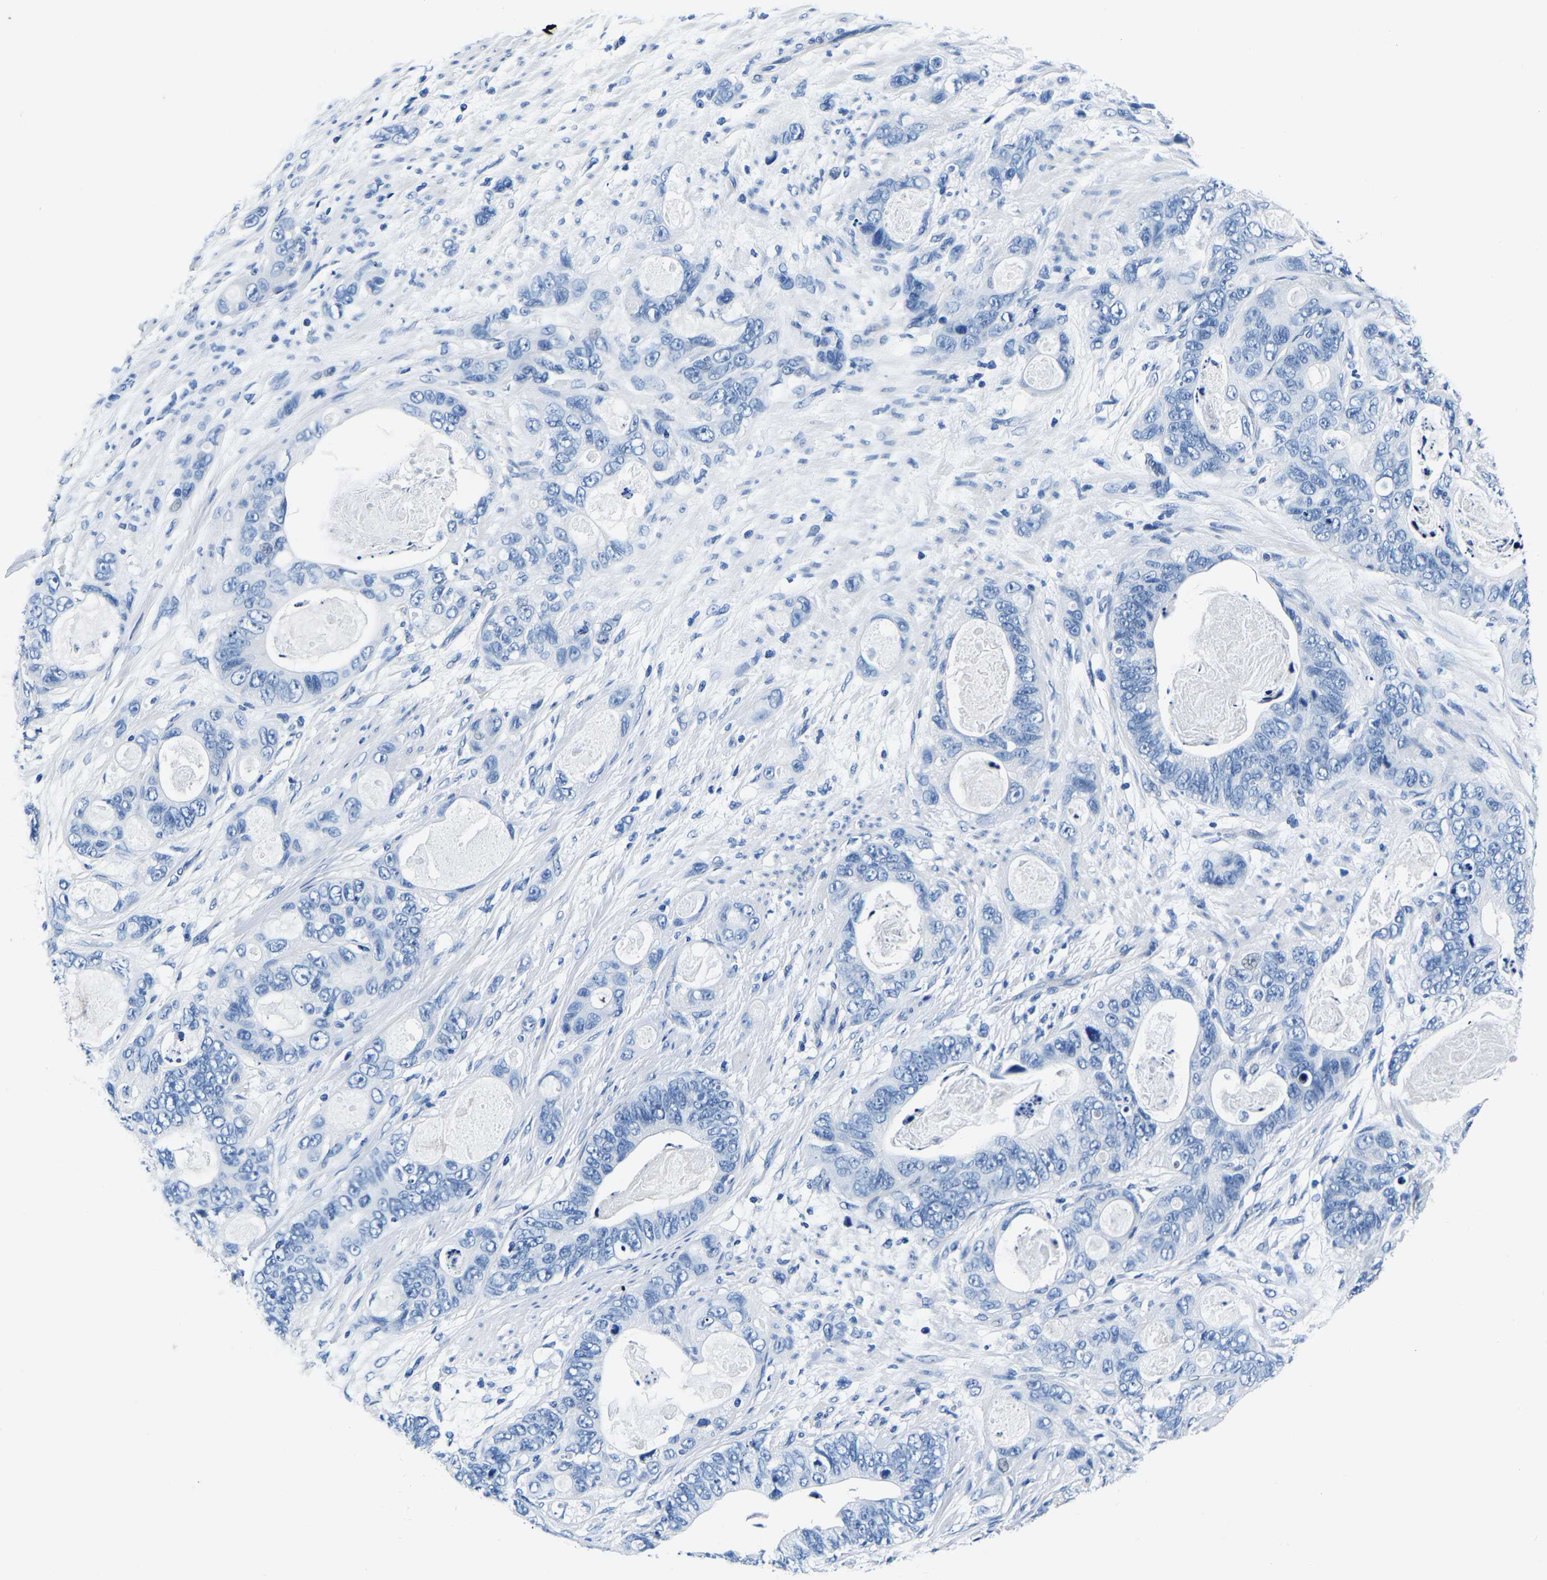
{"staining": {"intensity": "negative", "quantity": "none", "location": "none"}, "tissue": "stomach cancer", "cell_type": "Tumor cells", "image_type": "cancer", "snomed": [{"axis": "morphology", "description": "Normal tissue, NOS"}, {"axis": "morphology", "description": "Adenocarcinoma, NOS"}, {"axis": "topography", "description": "Stomach"}], "caption": "Immunohistochemistry of adenocarcinoma (stomach) exhibits no expression in tumor cells. Brightfield microscopy of IHC stained with DAB (3,3'-diaminobenzidine) (brown) and hematoxylin (blue), captured at high magnification.", "gene": "ACO1", "patient": {"sex": "female", "age": 89}}